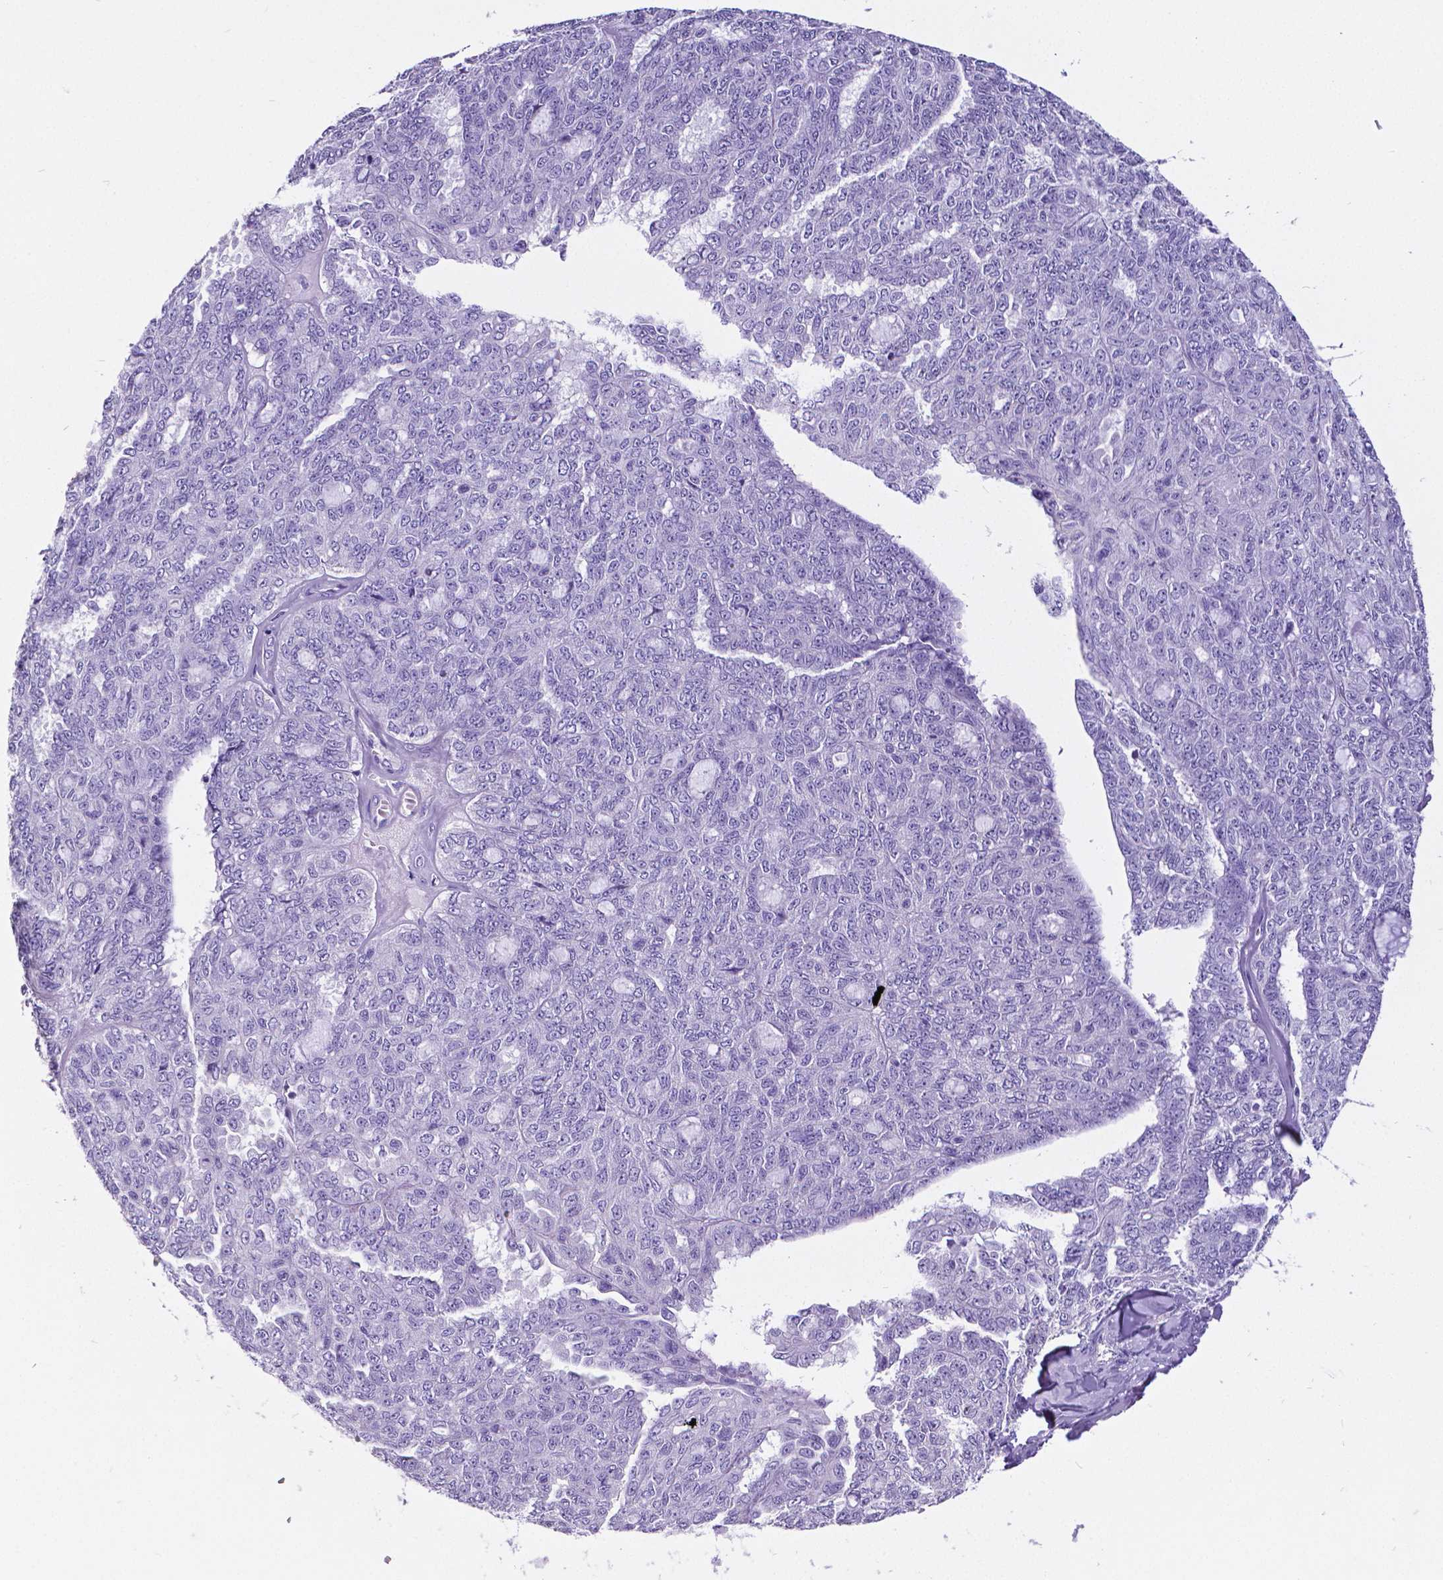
{"staining": {"intensity": "negative", "quantity": "none", "location": "none"}, "tissue": "ovarian cancer", "cell_type": "Tumor cells", "image_type": "cancer", "snomed": [{"axis": "morphology", "description": "Cystadenocarcinoma, serous, NOS"}, {"axis": "topography", "description": "Ovary"}], "caption": "Photomicrograph shows no protein positivity in tumor cells of ovarian cancer tissue.", "gene": "SATB2", "patient": {"sex": "female", "age": 71}}